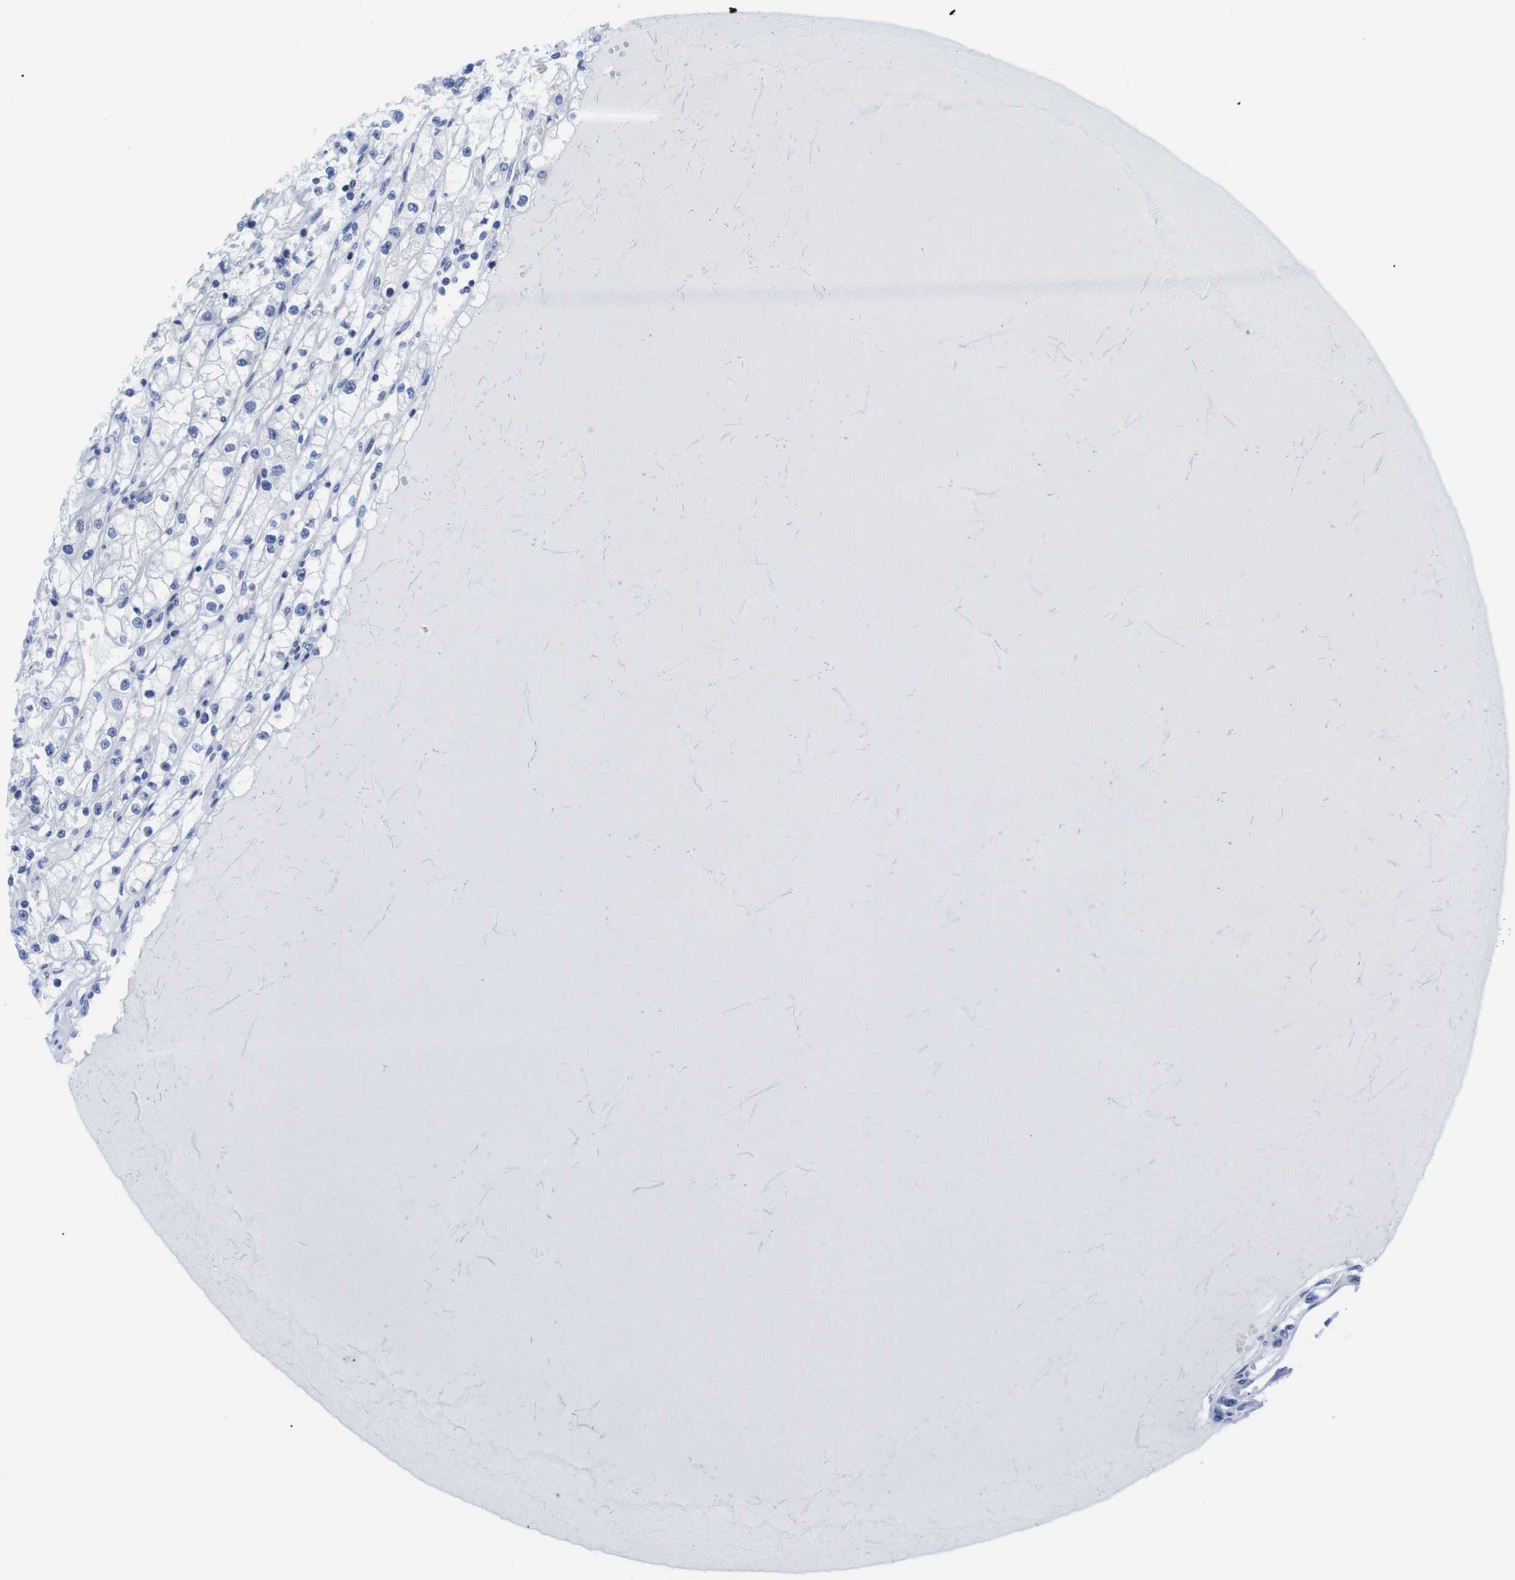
{"staining": {"intensity": "negative", "quantity": "none", "location": "none"}, "tissue": "renal cancer", "cell_type": "Tumor cells", "image_type": "cancer", "snomed": [{"axis": "morphology", "description": "Adenocarcinoma, NOS"}, {"axis": "topography", "description": "Kidney"}], "caption": "Tumor cells are negative for protein expression in human adenocarcinoma (renal).", "gene": "LRRC55", "patient": {"sex": "male", "age": 56}}